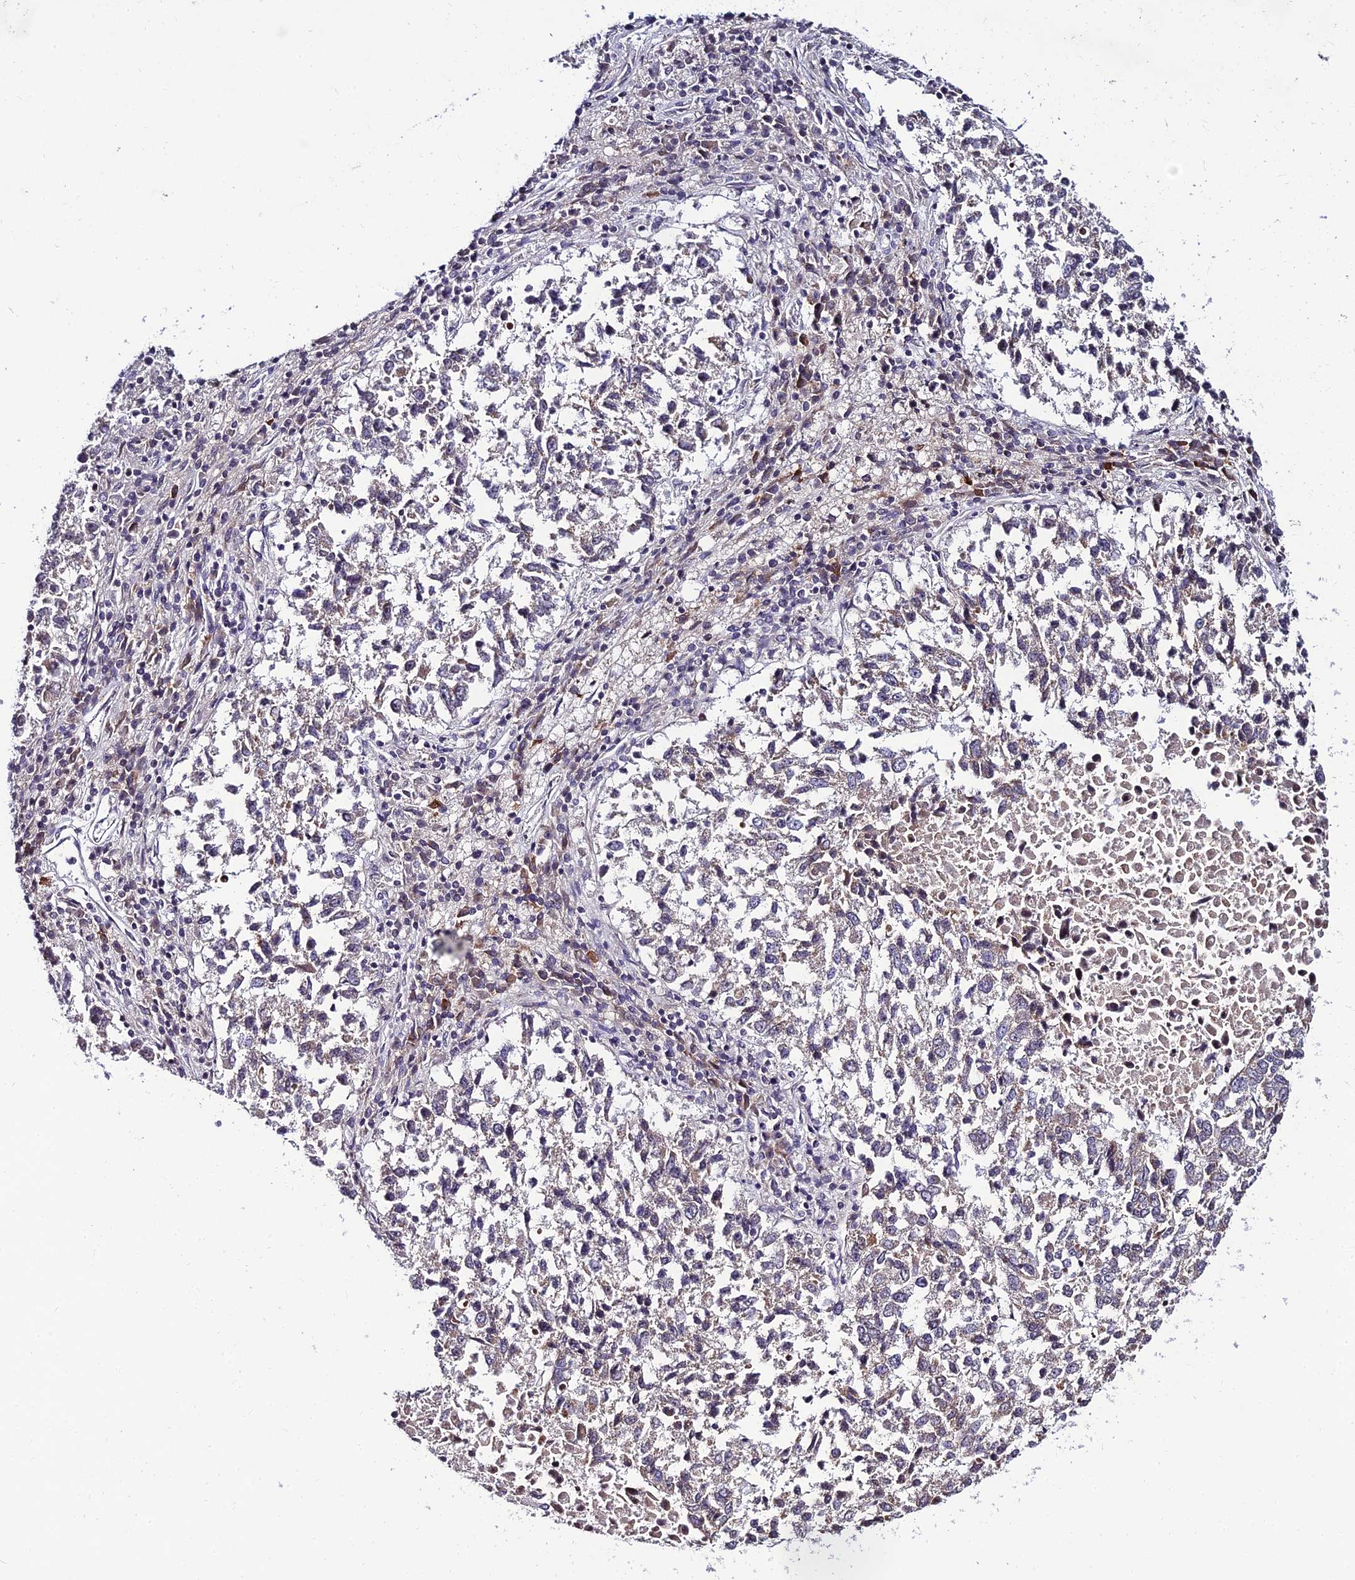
{"staining": {"intensity": "weak", "quantity": "<25%", "location": "cytoplasmic/membranous"}, "tissue": "lung cancer", "cell_type": "Tumor cells", "image_type": "cancer", "snomed": [{"axis": "morphology", "description": "Squamous cell carcinoma, NOS"}, {"axis": "topography", "description": "Lung"}], "caption": "Tumor cells show no significant protein positivity in lung cancer (squamous cell carcinoma). Brightfield microscopy of immunohistochemistry stained with DAB (brown) and hematoxylin (blue), captured at high magnification.", "gene": "CDNF", "patient": {"sex": "male", "age": 73}}